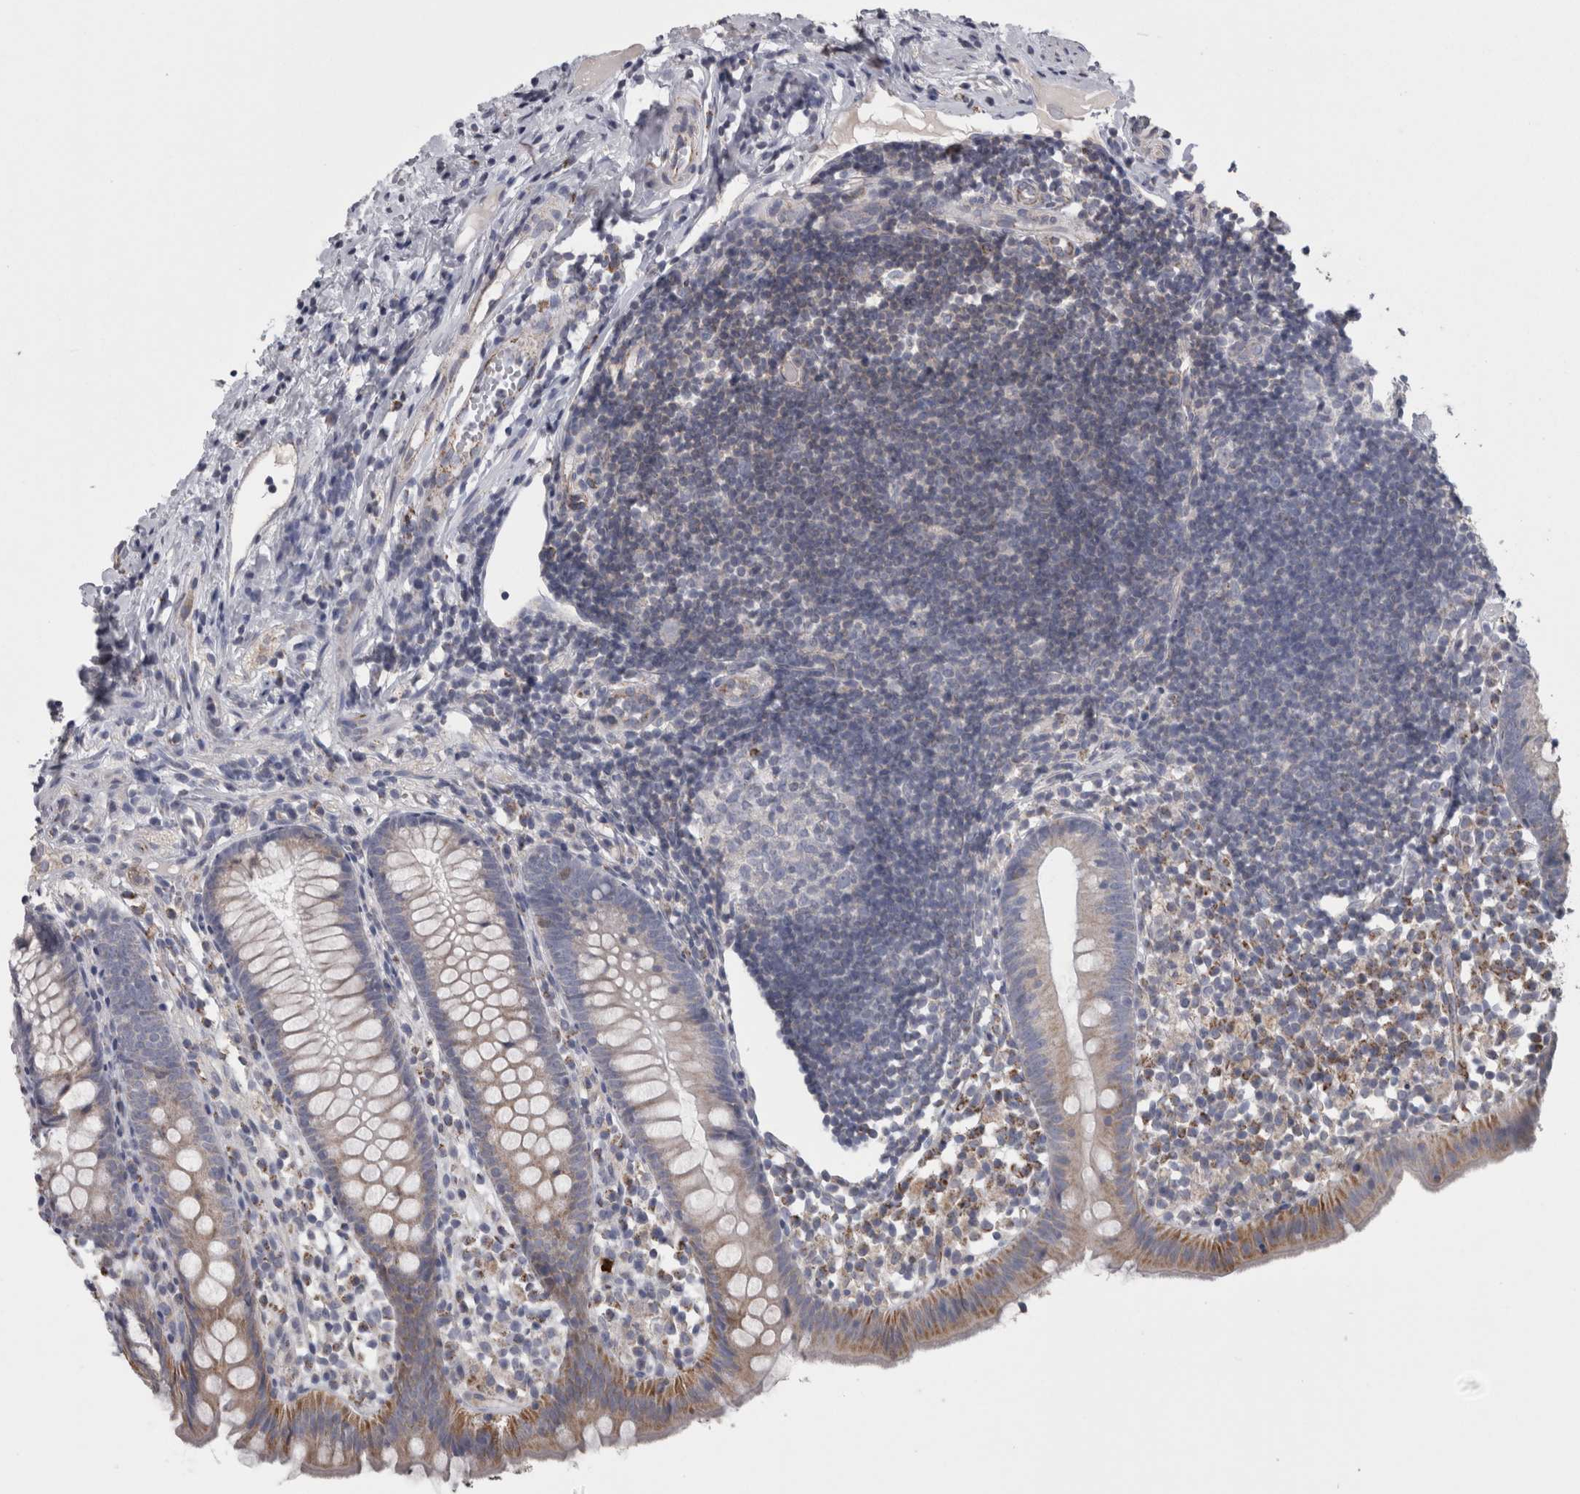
{"staining": {"intensity": "moderate", "quantity": "<25%", "location": "cytoplasmic/membranous"}, "tissue": "appendix", "cell_type": "Glandular cells", "image_type": "normal", "snomed": [{"axis": "morphology", "description": "Normal tissue, NOS"}, {"axis": "topography", "description": "Appendix"}], "caption": "Immunohistochemistry micrograph of normal appendix: appendix stained using IHC demonstrates low levels of moderate protein expression localized specifically in the cytoplasmic/membranous of glandular cells, appearing as a cytoplasmic/membranous brown color.", "gene": "TCAP", "patient": {"sex": "female", "age": 20}}